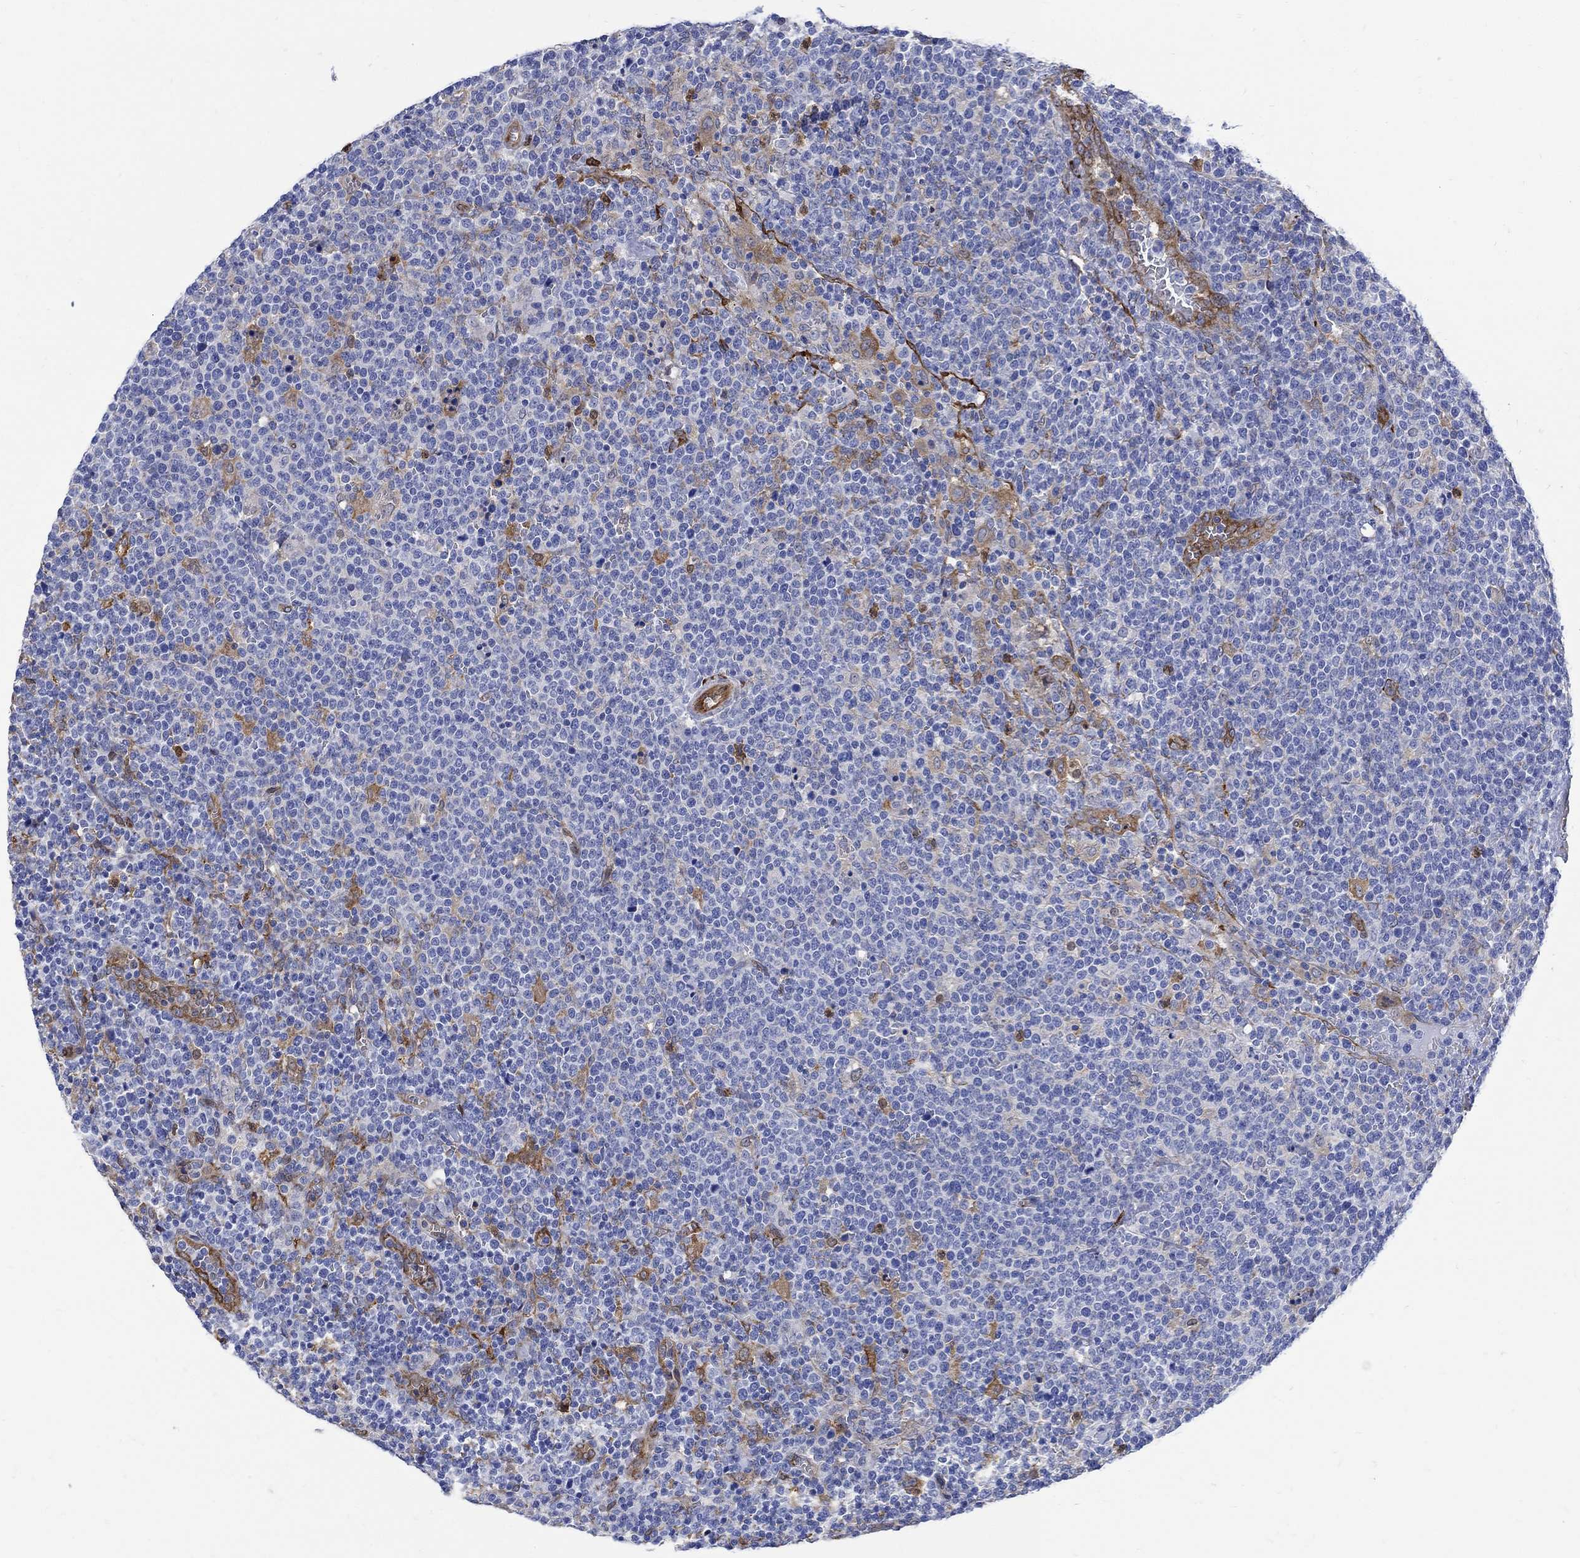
{"staining": {"intensity": "negative", "quantity": "none", "location": "none"}, "tissue": "lymphoma", "cell_type": "Tumor cells", "image_type": "cancer", "snomed": [{"axis": "morphology", "description": "Malignant lymphoma, non-Hodgkin's type, High grade"}, {"axis": "topography", "description": "Lymph node"}], "caption": "IHC photomicrograph of neoplastic tissue: malignant lymphoma, non-Hodgkin's type (high-grade) stained with DAB demonstrates no significant protein positivity in tumor cells. (Stains: DAB immunohistochemistry (IHC) with hematoxylin counter stain, Microscopy: brightfield microscopy at high magnification).", "gene": "TGM2", "patient": {"sex": "male", "age": 61}}